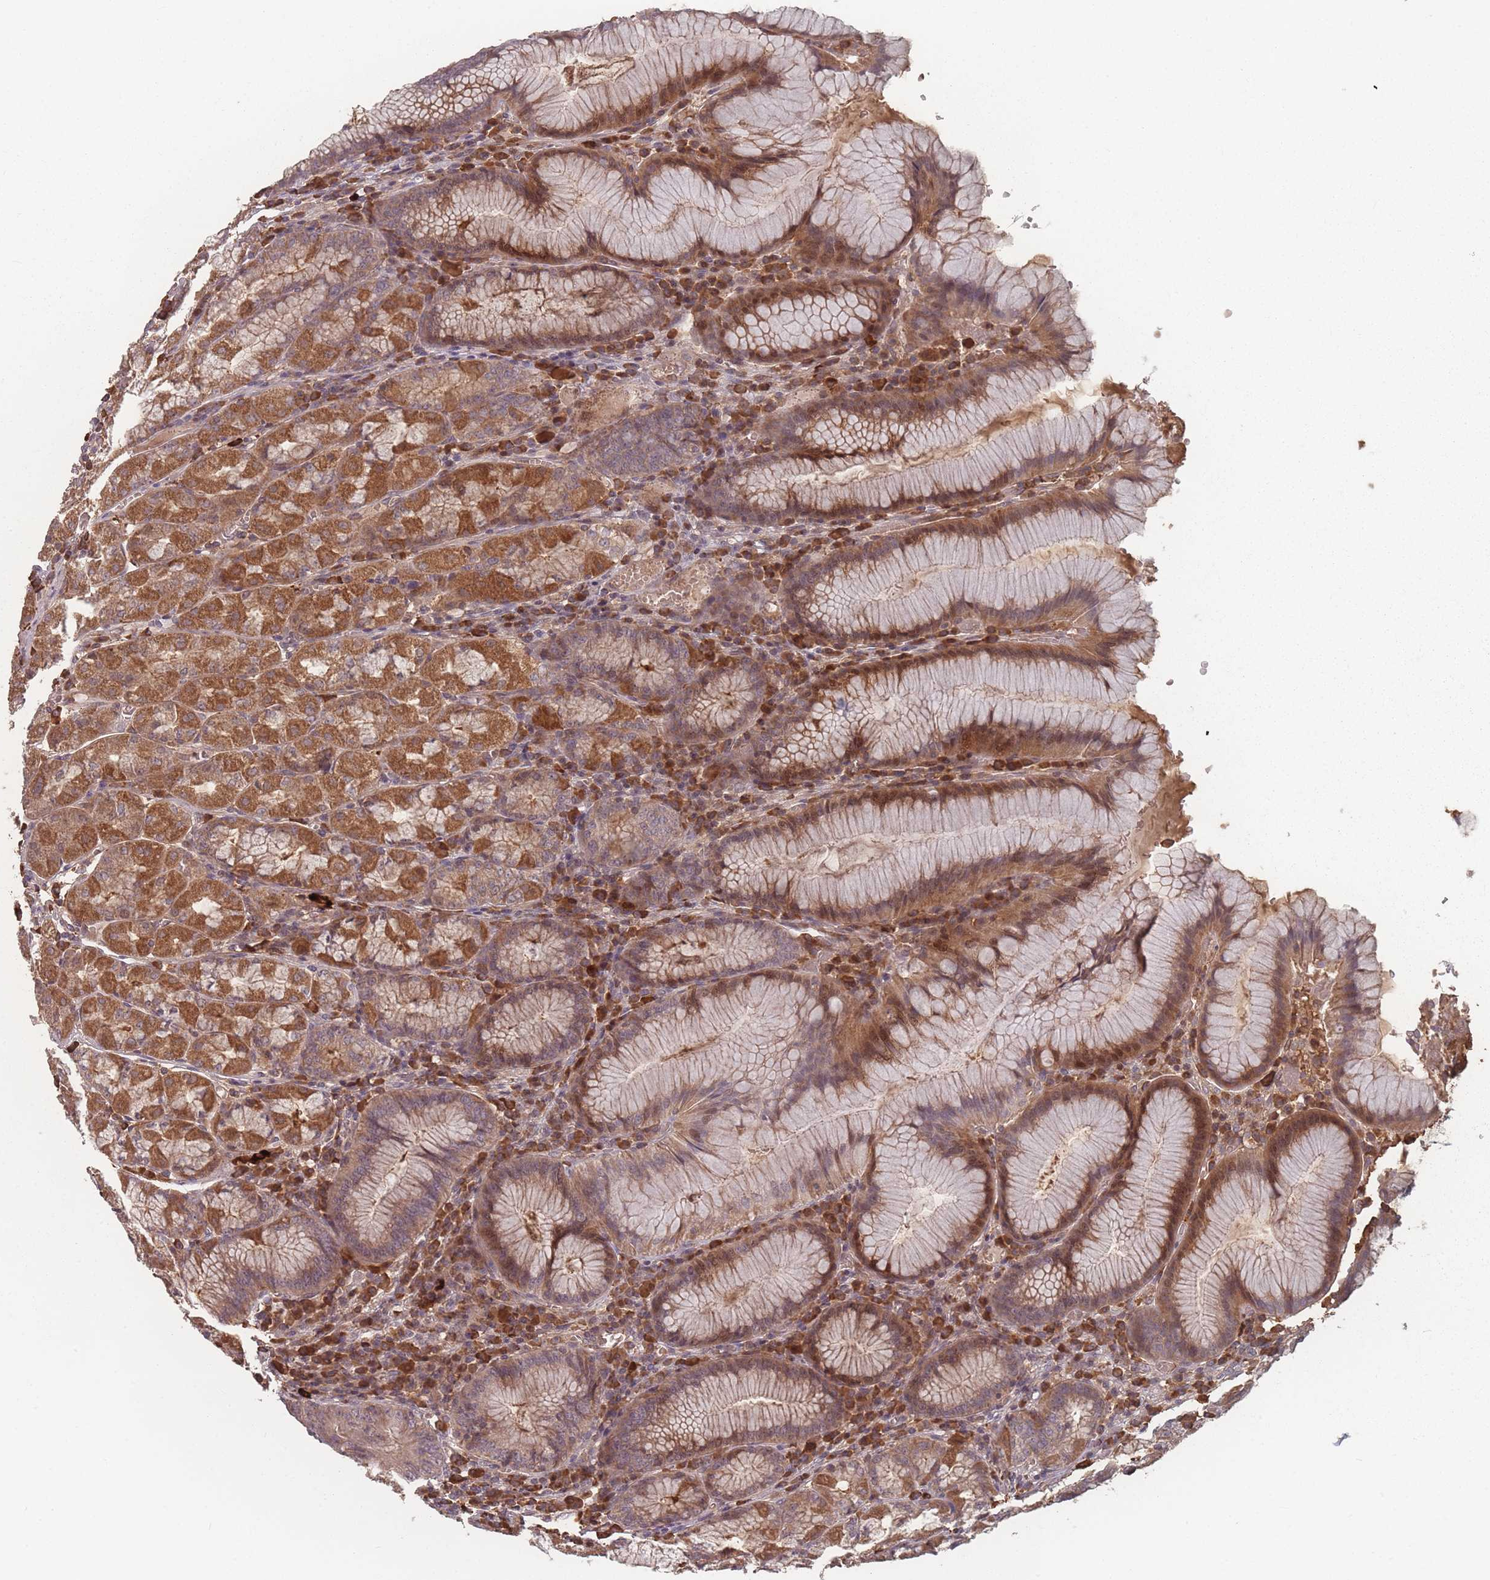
{"staining": {"intensity": "moderate", "quantity": ">75%", "location": "cytoplasmic/membranous,nuclear"}, "tissue": "stomach", "cell_type": "Glandular cells", "image_type": "normal", "snomed": [{"axis": "morphology", "description": "Normal tissue, NOS"}, {"axis": "topography", "description": "Stomach"}], "caption": "Brown immunohistochemical staining in unremarkable stomach displays moderate cytoplasmic/membranous,nuclear staining in approximately >75% of glandular cells.", "gene": "HAGH", "patient": {"sex": "male", "age": 55}}